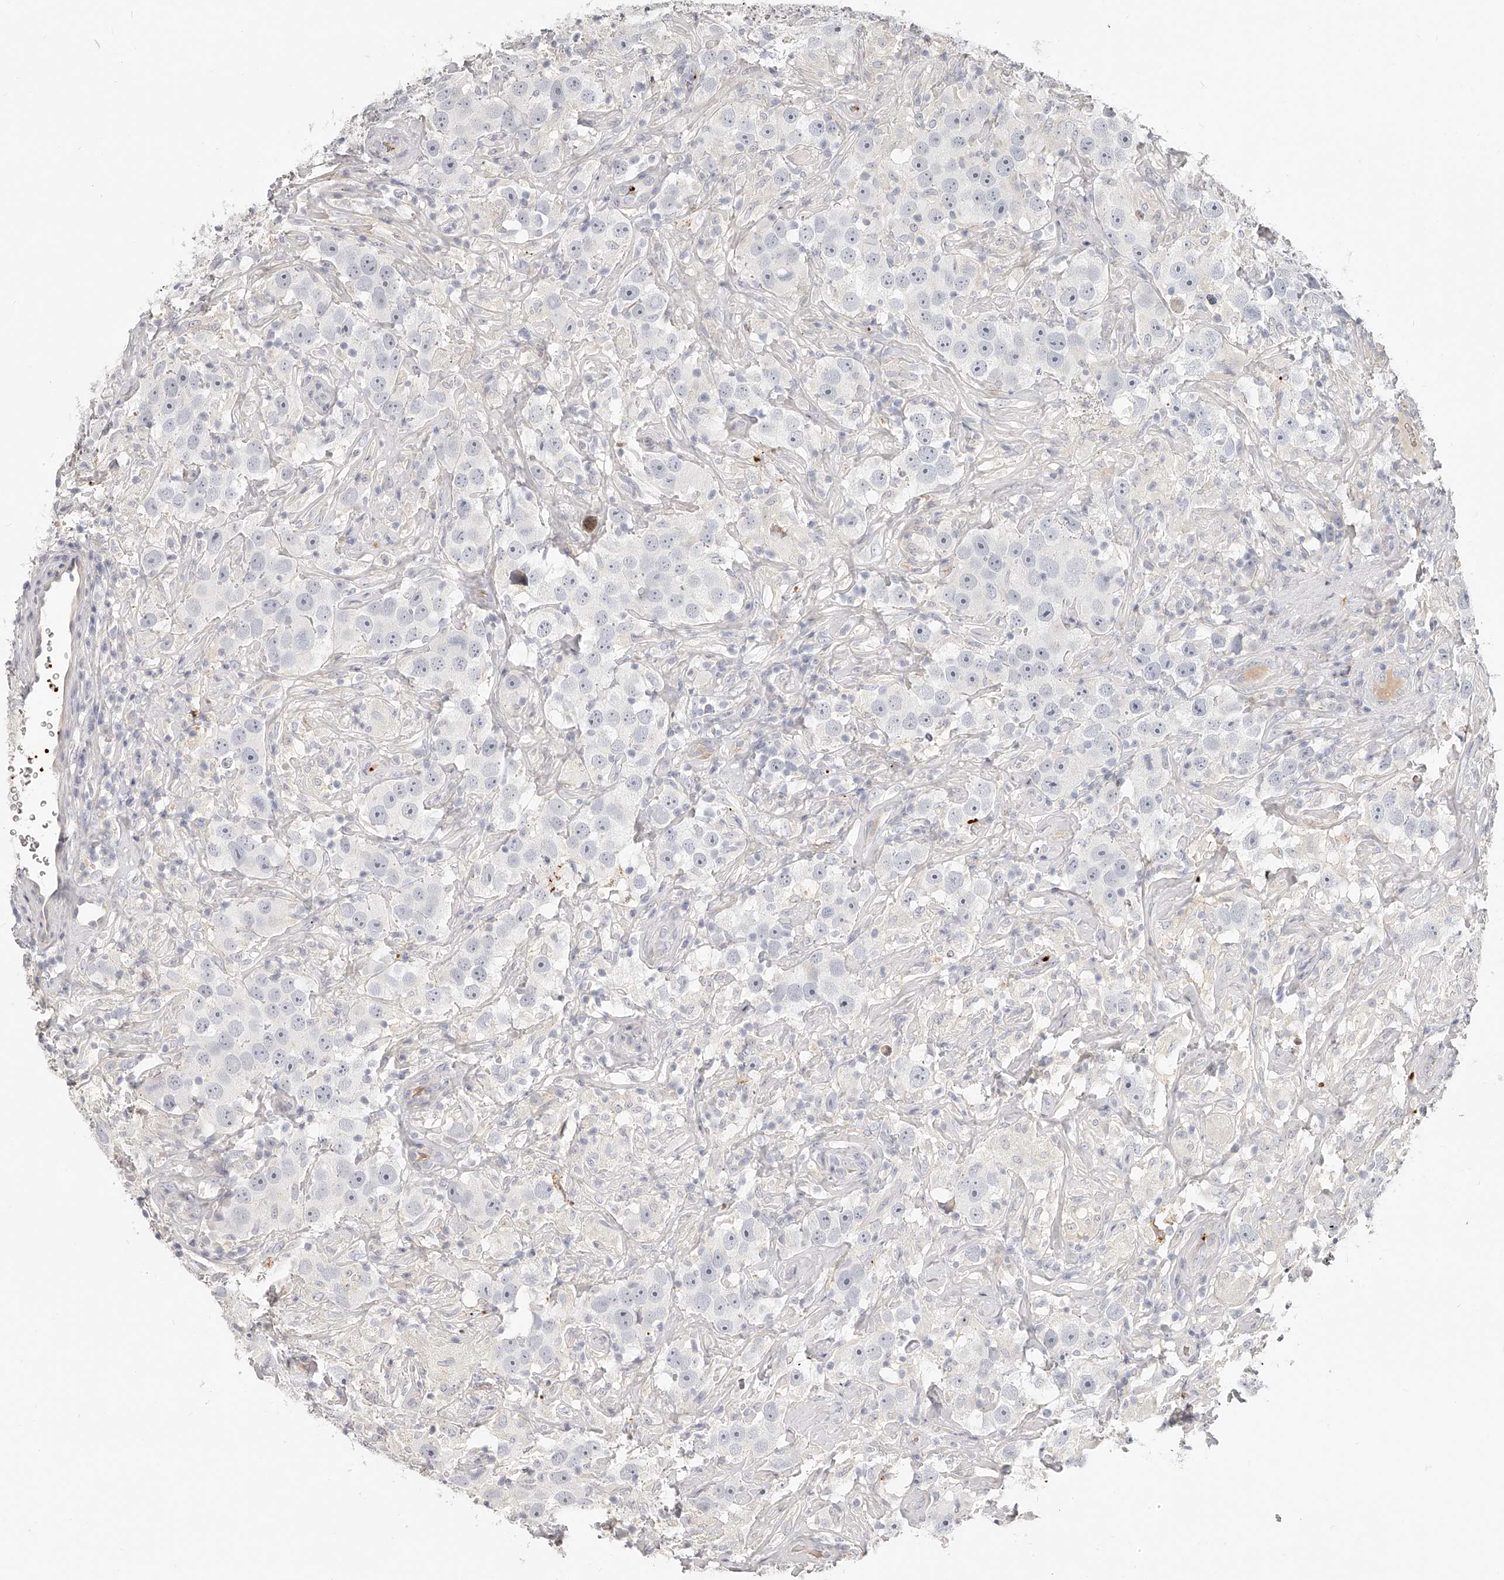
{"staining": {"intensity": "negative", "quantity": "none", "location": "none"}, "tissue": "testis cancer", "cell_type": "Tumor cells", "image_type": "cancer", "snomed": [{"axis": "morphology", "description": "Seminoma, NOS"}, {"axis": "topography", "description": "Testis"}], "caption": "Seminoma (testis) was stained to show a protein in brown. There is no significant staining in tumor cells.", "gene": "ITGB3", "patient": {"sex": "male", "age": 49}}